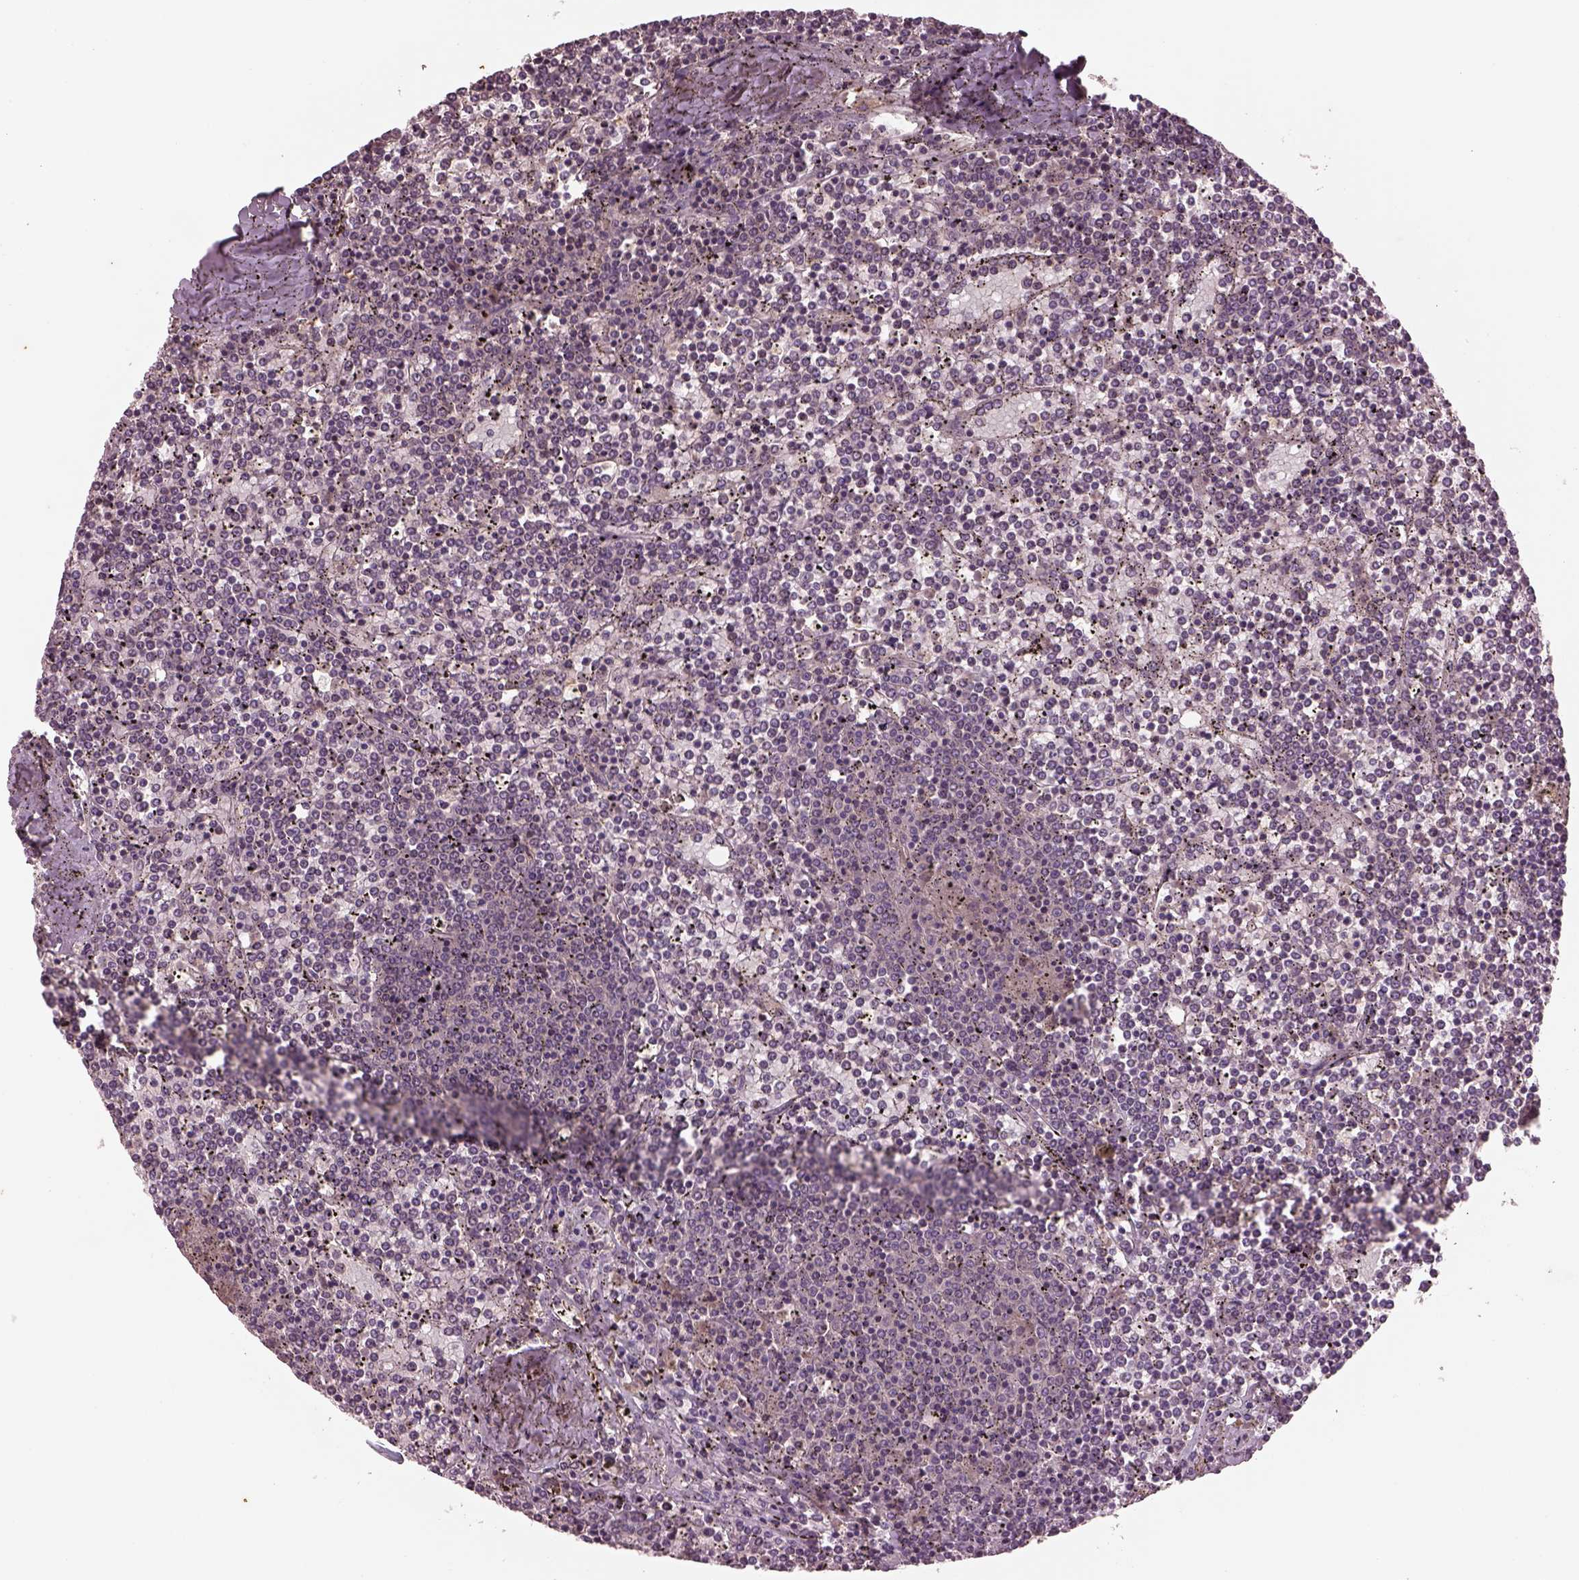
{"staining": {"intensity": "negative", "quantity": "none", "location": "none"}, "tissue": "lymphoma", "cell_type": "Tumor cells", "image_type": "cancer", "snomed": [{"axis": "morphology", "description": "Malignant lymphoma, non-Hodgkin's type, Low grade"}, {"axis": "topography", "description": "Spleen"}], "caption": "Tumor cells are negative for protein expression in human low-grade malignant lymphoma, non-Hodgkin's type.", "gene": "PTX4", "patient": {"sex": "female", "age": 19}}